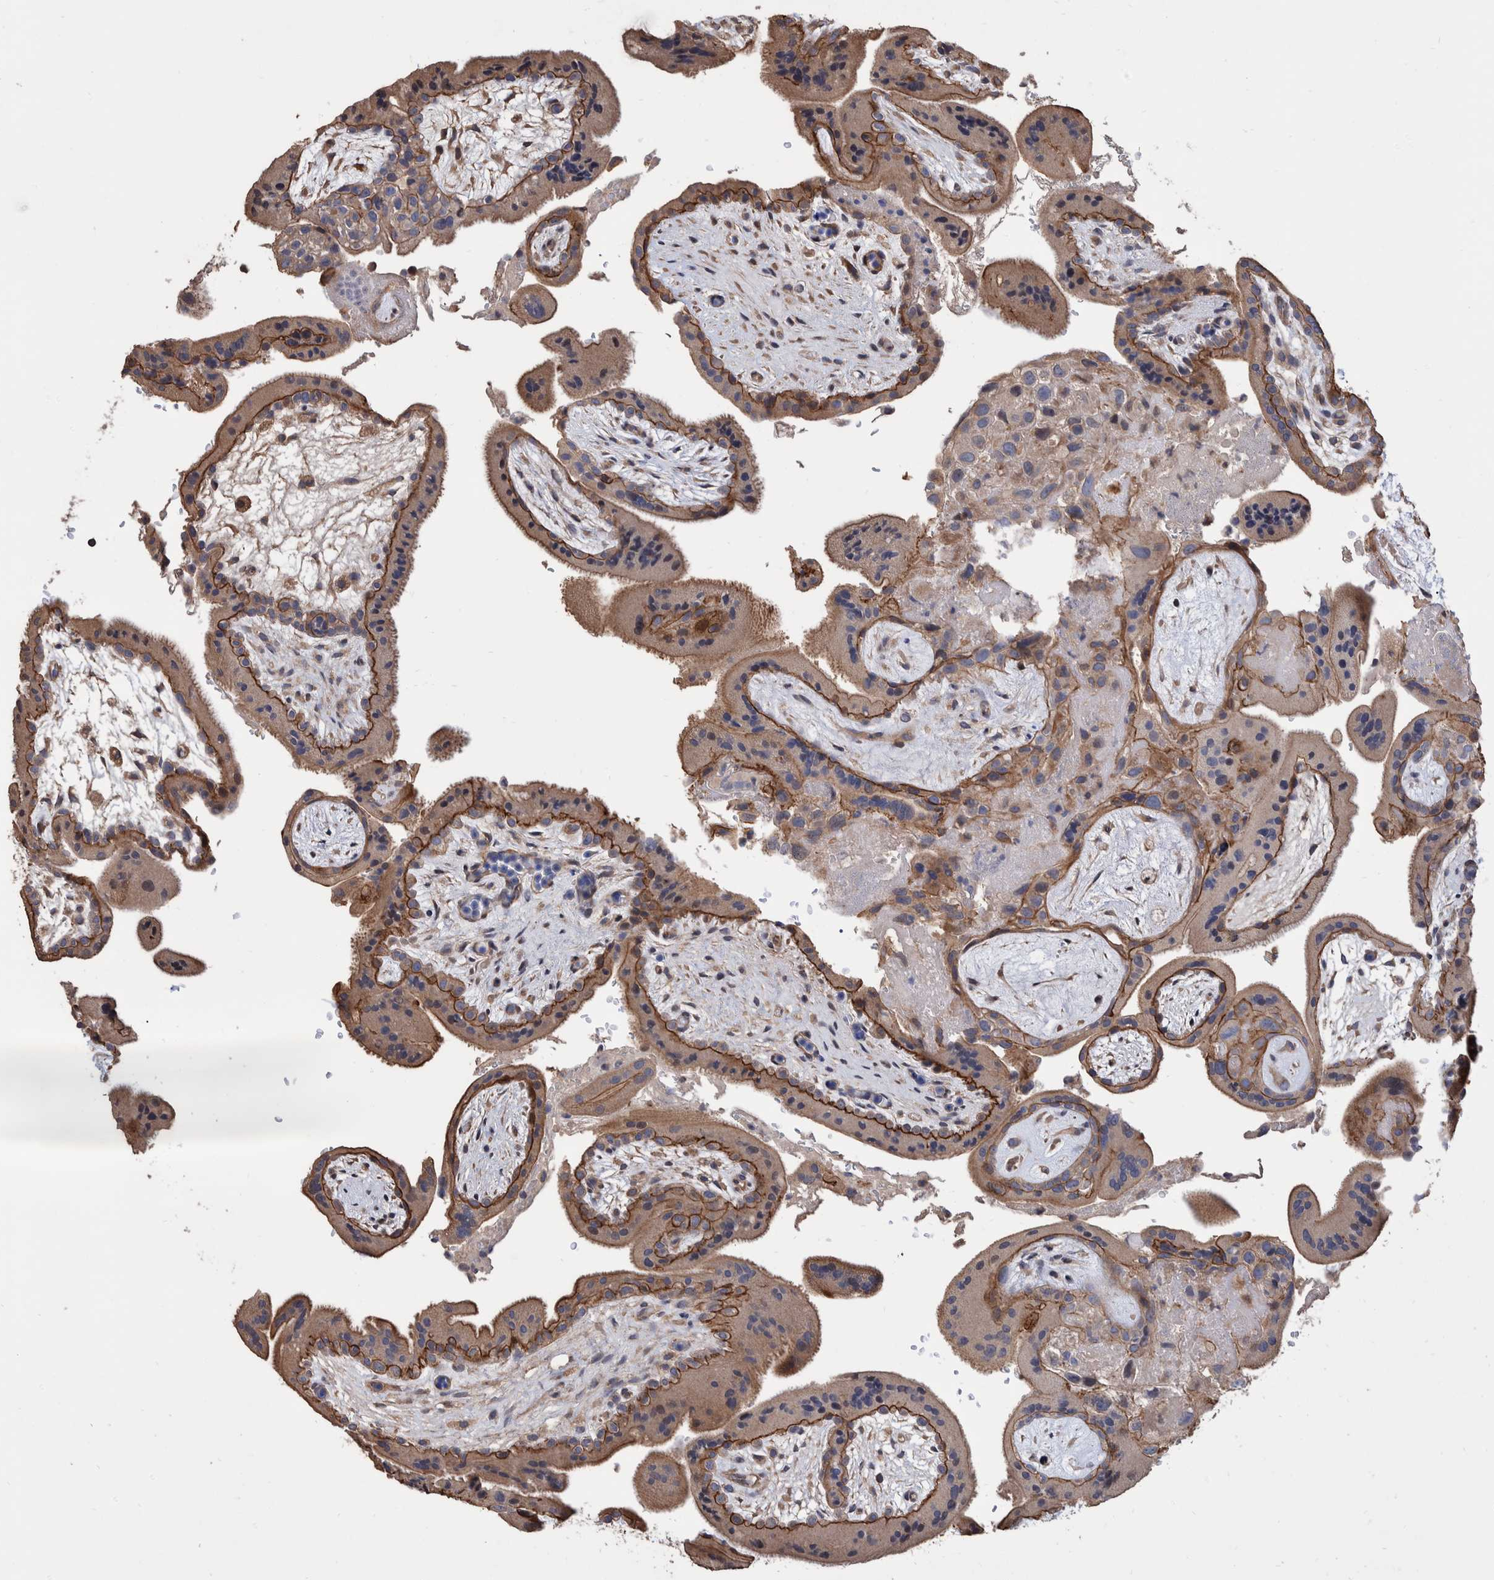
{"staining": {"intensity": "moderate", "quantity": ">75%", "location": "cytoplasmic/membranous"}, "tissue": "placenta", "cell_type": "Decidual cells", "image_type": "normal", "snomed": [{"axis": "morphology", "description": "Normal tissue, NOS"}, {"axis": "topography", "description": "Placenta"}], "caption": "Immunohistochemistry (IHC) image of benign placenta stained for a protein (brown), which demonstrates medium levels of moderate cytoplasmic/membranous positivity in approximately >75% of decidual cells.", "gene": "SLC45A4", "patient": {"sex": "female", "age": 35}}